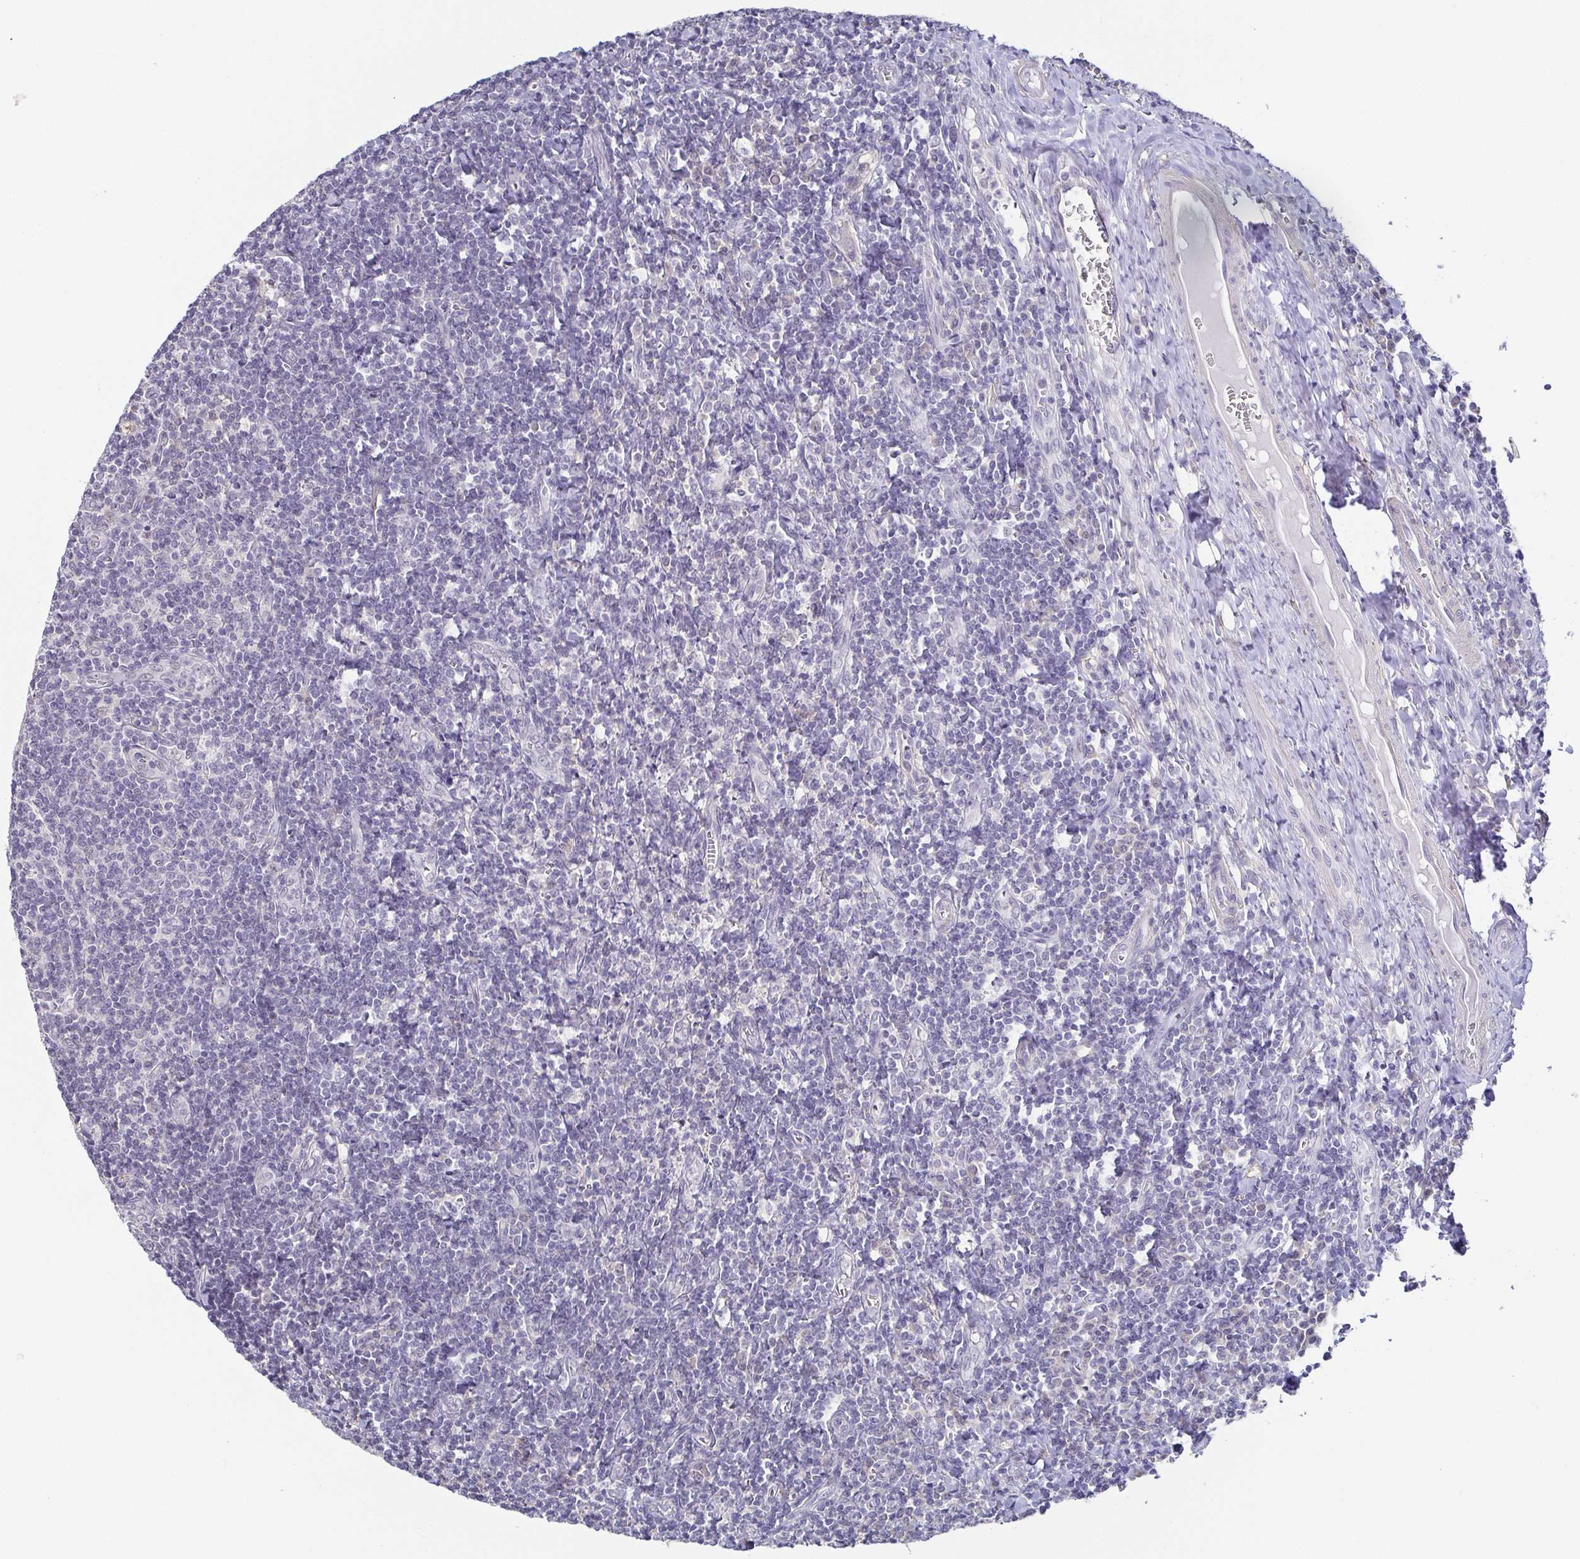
{"staining": {"intensity": "negative", "quantity": "none", "location": "none"}, "tissue": "tonsil", "cell_type": "Germinal center cells", "image_type": "normal", "snomed": [{"axis": "morphology", "description": "Normal tissue, NOS"}, {"axis": "morphology", "description": "Inflammation, NOS"}, {"axis": "topography", "description": "Tonsil"}], "caption": "DAB (3,3'-diaminobenzidine) immunohistochemical staining of normal human tonsil shows no significant positivity in germinal center cells.", "gene": "NEFH", "patient": {"sex": "female", "age": 31}}